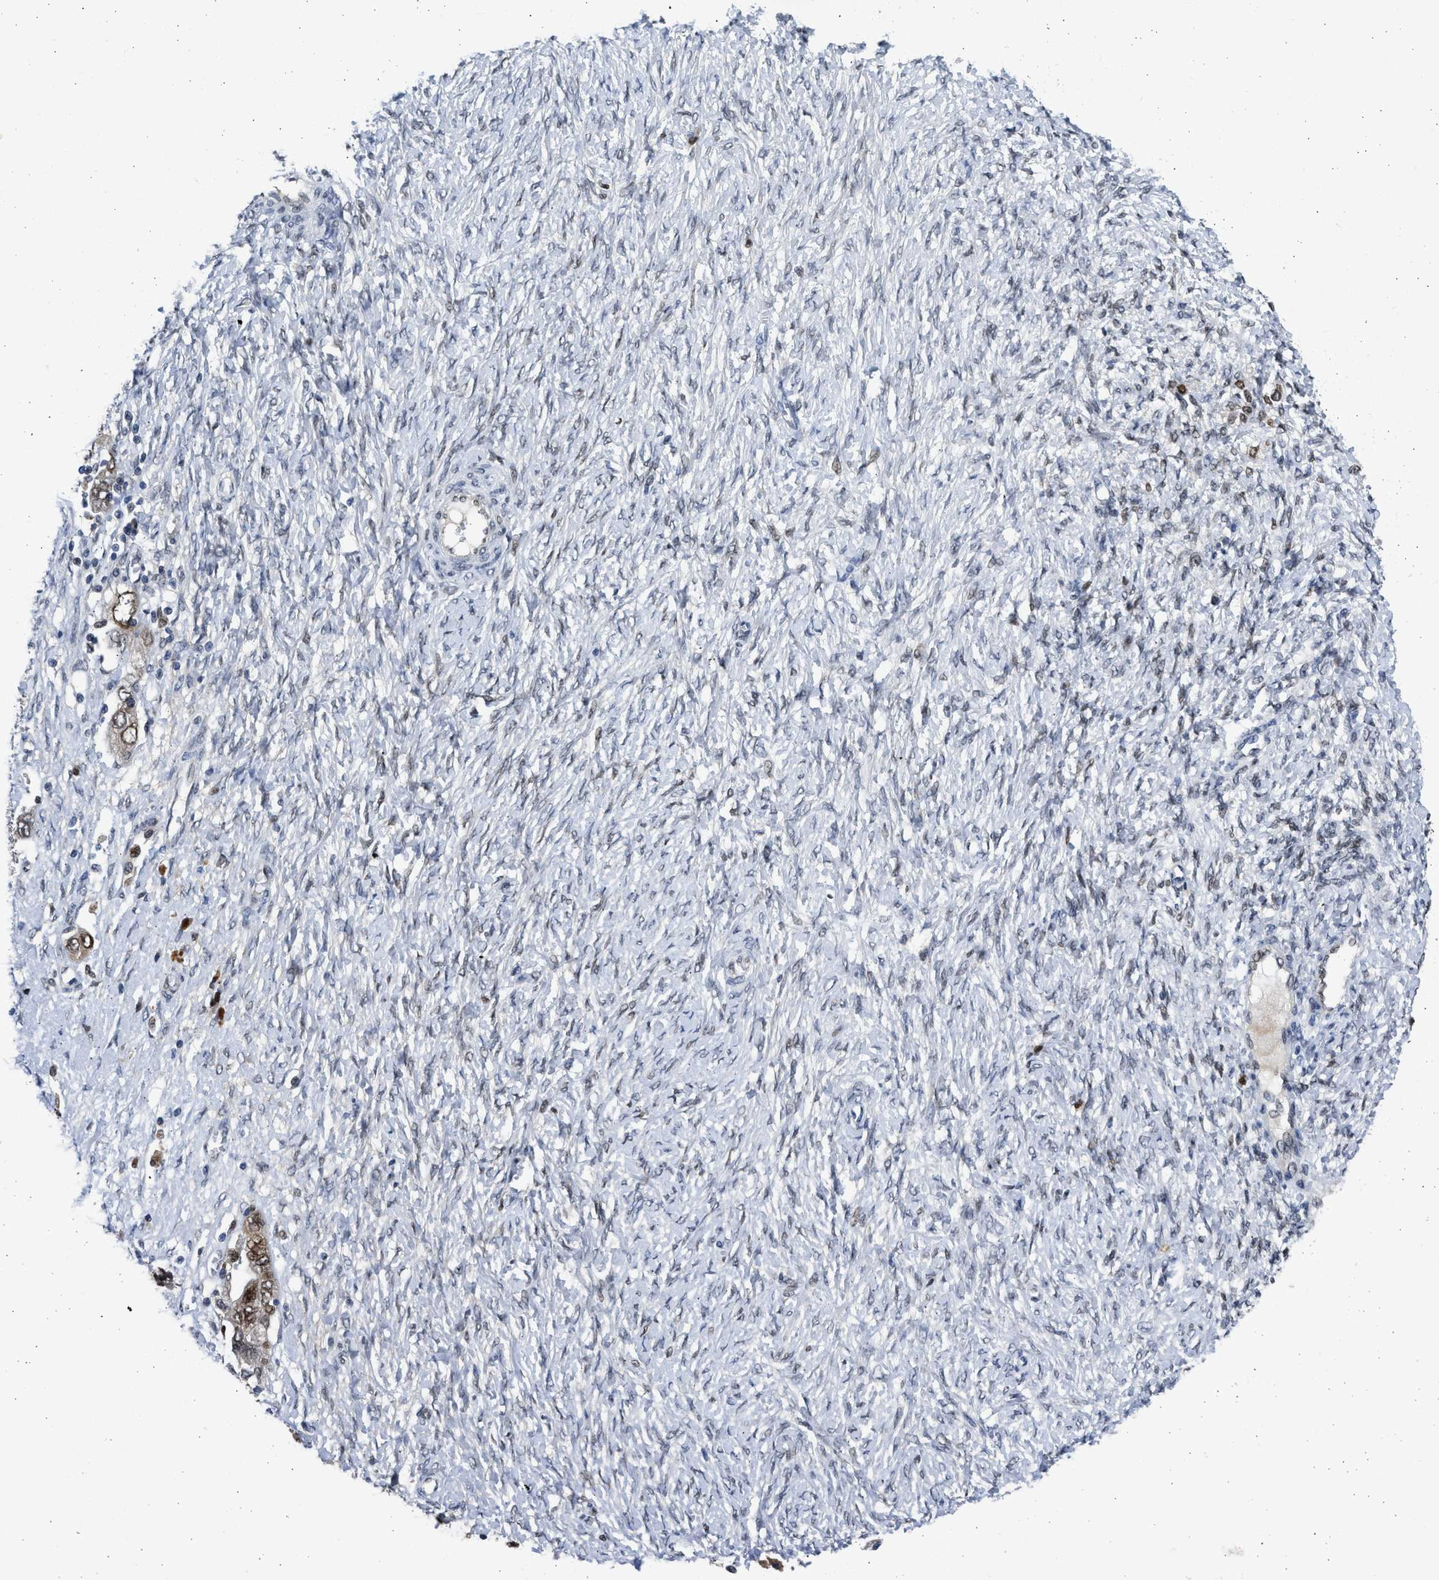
{"staining": {"intensity": "moderate", "quantity": "25%-75%", "location": "nuclear"}, "tissue": "ovarian cancer", "cell_type": "Tumor cells", "image_type": "cancer", "snomed": [{"axis": "morphology", "description": "Carcinoma, NOS"}, {"axis": "morphology", "description": "Cystadenocarcinoma, serous, NOS"}, {"axis": "topography", "description": "Ovary"}], "caption": "Human ovarian serous cystadenocarcinoma stained for a protein (brown) shows moderate nuclear positive expression in about 25%-75% of tumor cells.", "gene": "HMGN3", "patient": {"sex": "female", "age": 69}}